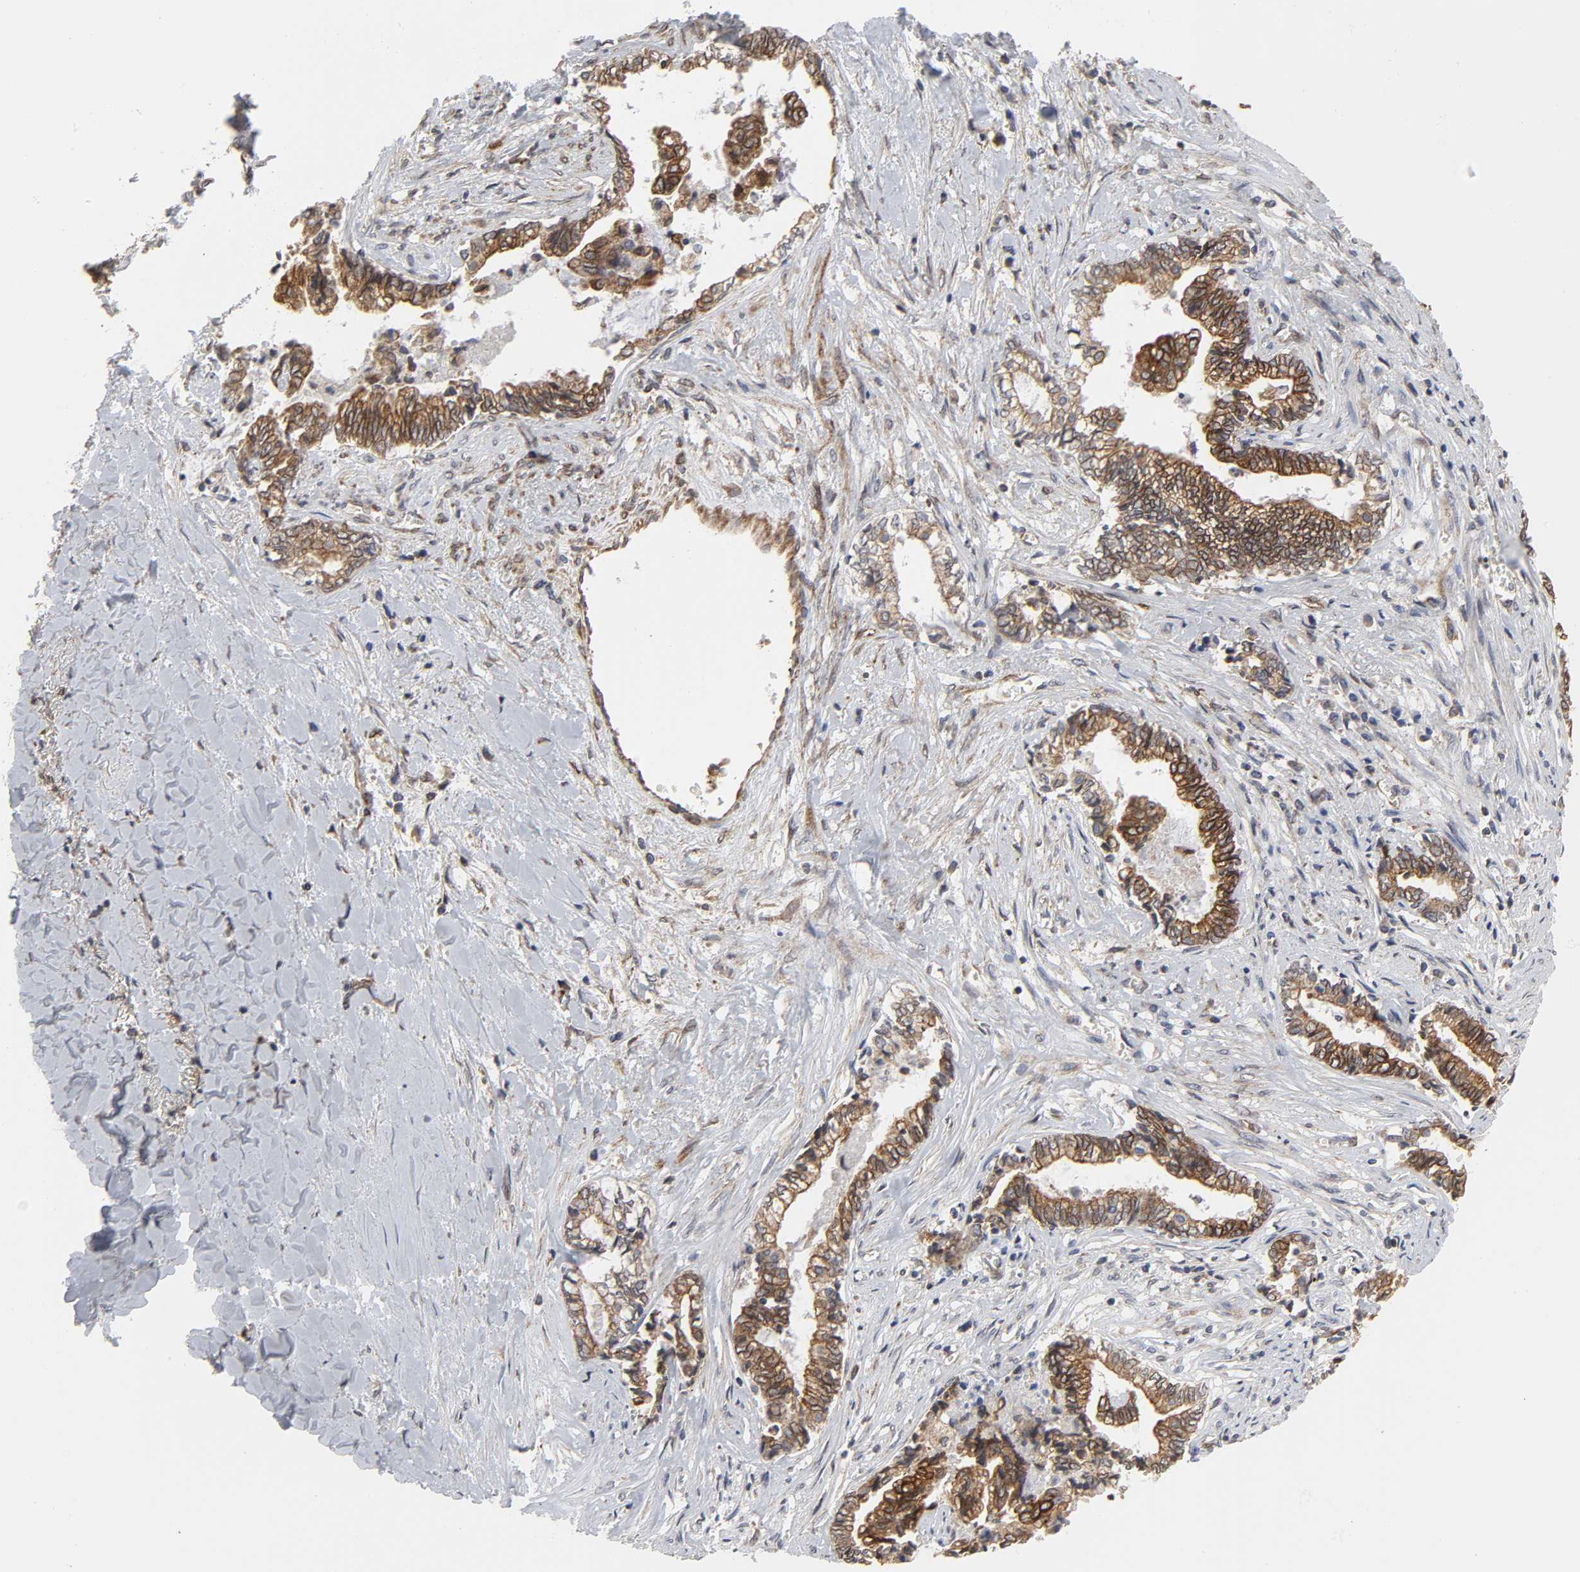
{"staining": {"intensity": "moderate", "quantity": ">75%", "location": "cytoplasmic/membranous"}, "tissue": "liver cancer", "cell_type": "Tumor cells", "image_type": "cancer", "snomed": [{"axis": "morphology", "description": "Cholangiocarcinoma"}, {"axis": "topography", "description": "Liver"}], "caption": "Tumor cells display medium levels of moderate cytoplasmic/membranous staining in about >75% of cells in human cholangiocarcinoma (liver).", "gene": "POR", "patient": {"sex": "male", "age": 57}}